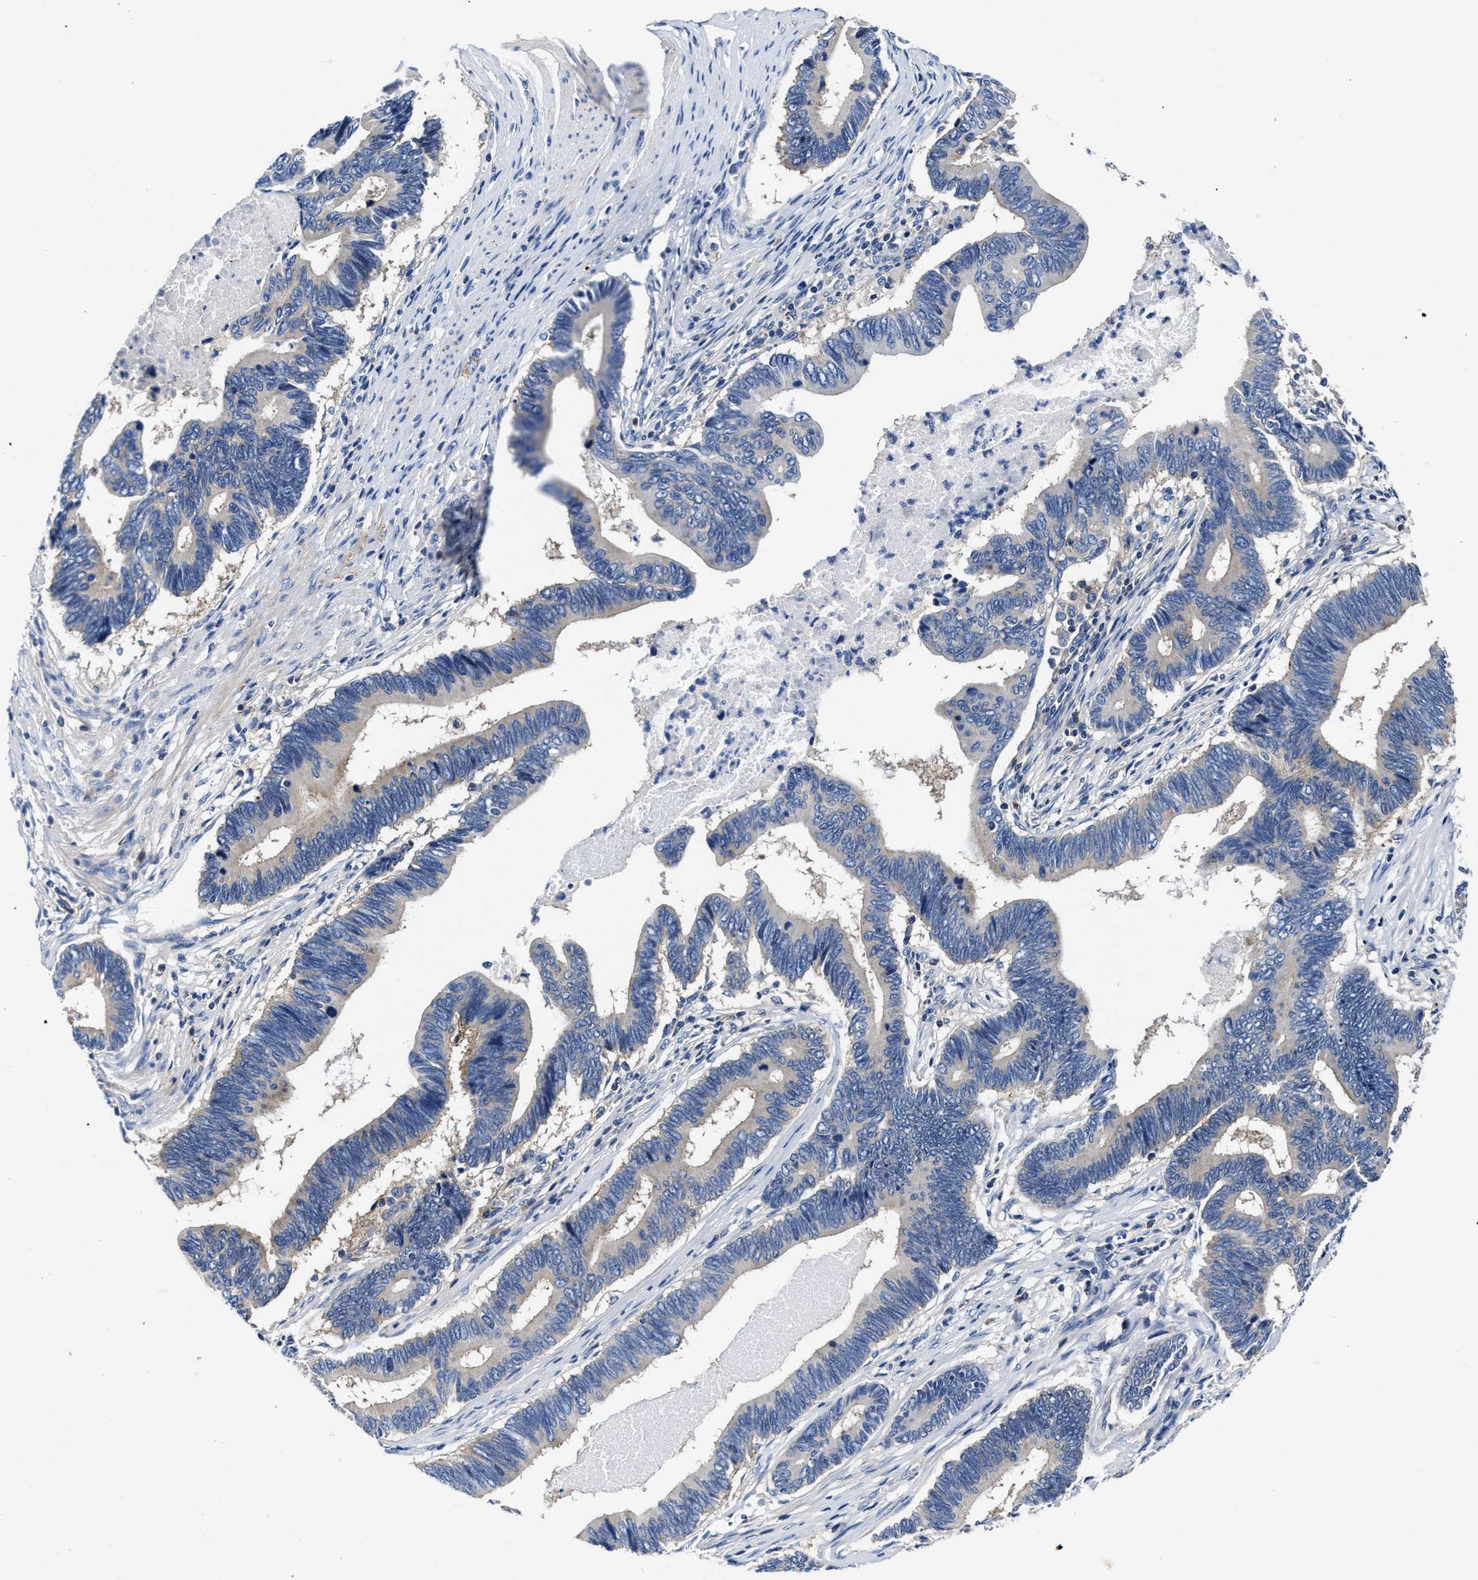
{"staining": {"intensity": "negative", "quantity": "none", "location": "none"}, "tissue": "pancreatic cancer", "cell_type": "Tumor cells", "image_type": "cancer", "snomed": [{"axis": "morphology", "description": "Adenocarcinoma, NOS"}, {"axis": "topography", "description": "Pancreas"}], "caption": "Human pancreatic cancer (adenocarcinoma) stained for a protein using immunohistochemistry (IHC) displays no expression in tumor cells.", "gene": "PHLPP1", "patient": {"sex": "female", "age": 70}}